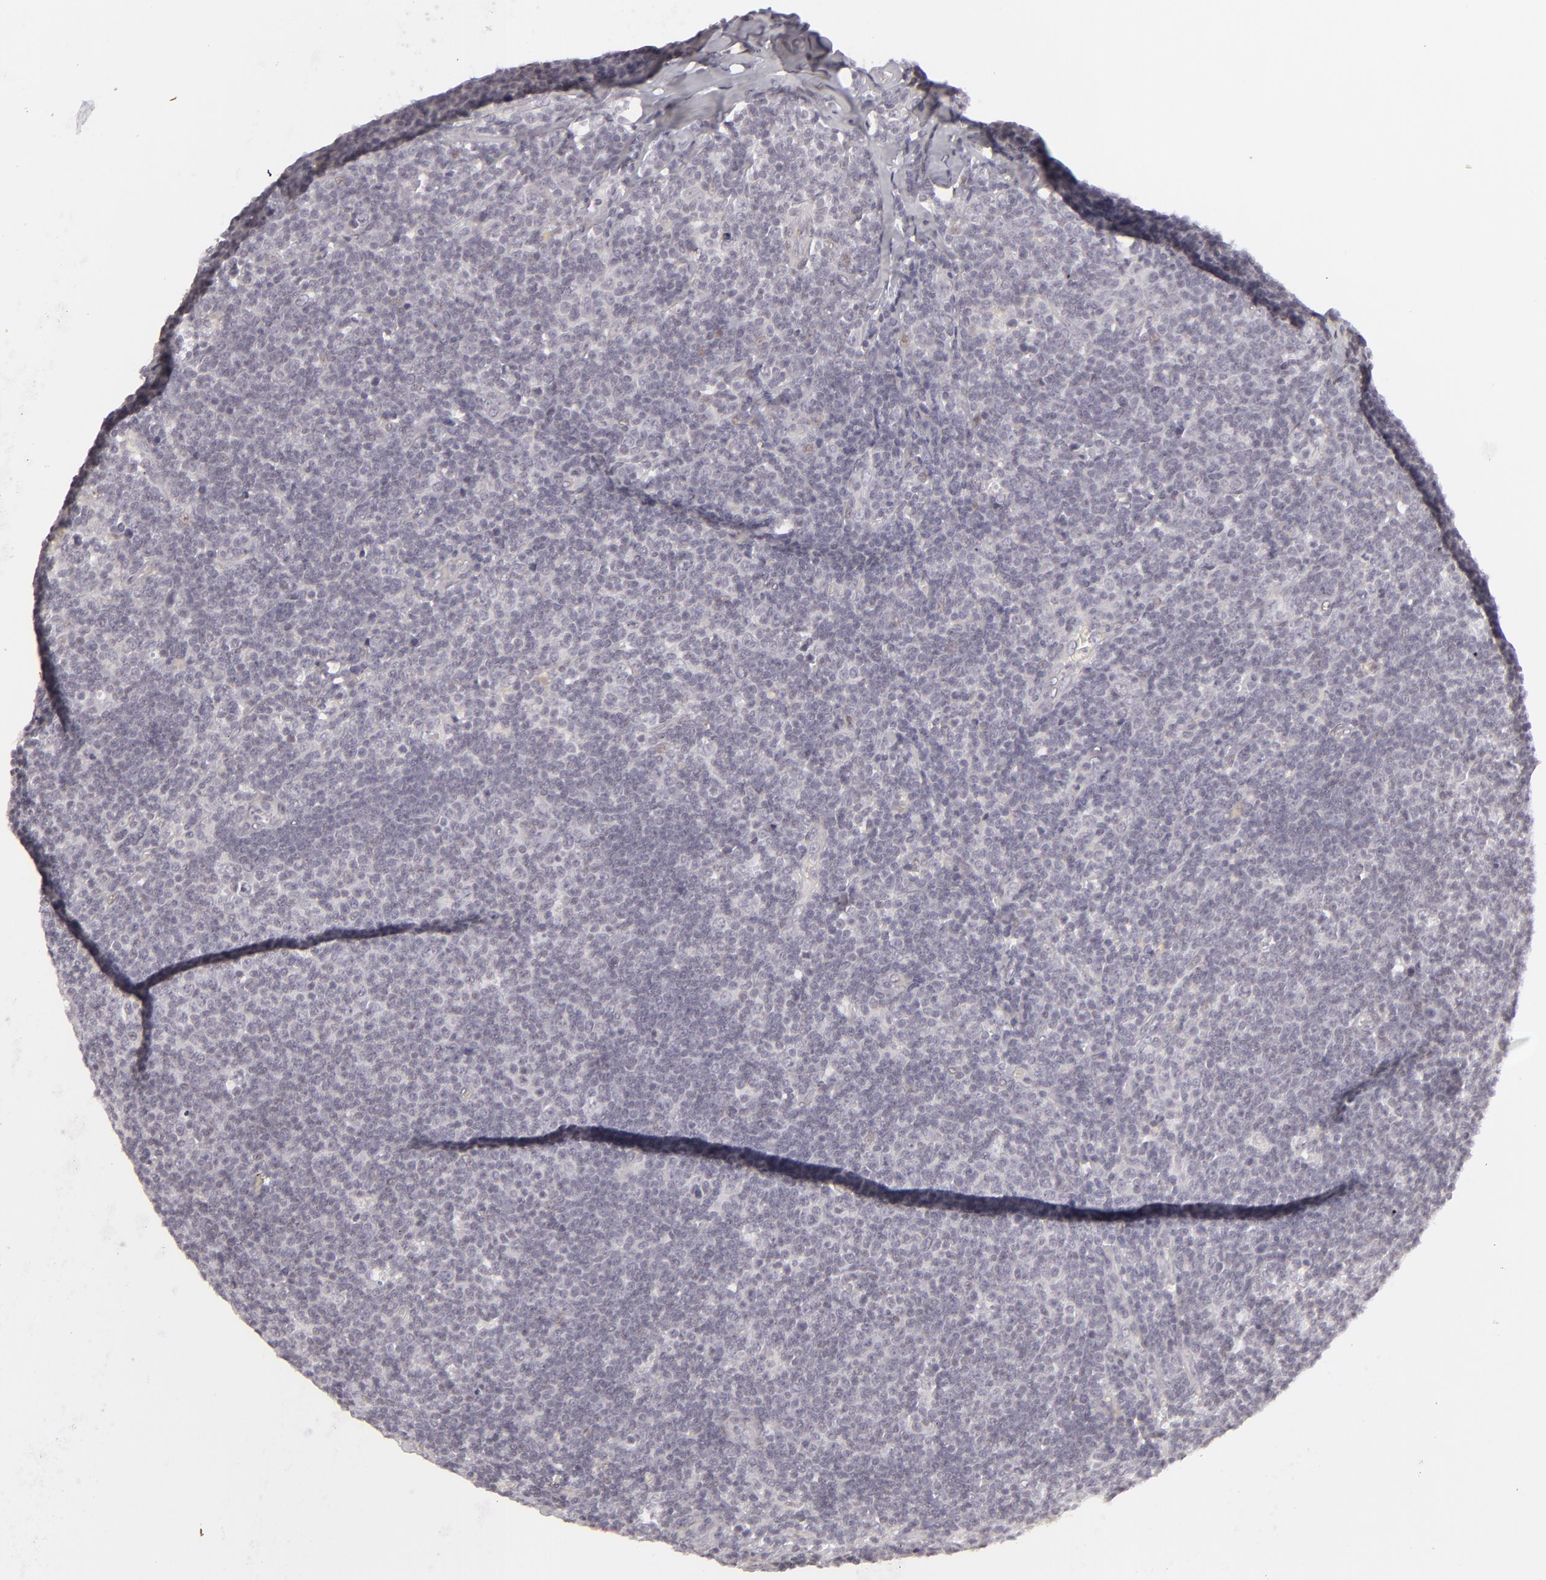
{"staining": {"intensity": "negative", "quantity": "none", "location": "none"}, "tissue": "lymphoma", "cell_type": "Tumor cells", "image_type": "cancer", "snomed": [{"axis": "morphology", "description": "Malignant lymphoma, non-Hodgkin's type, Low grade"}, {"axis": "topography", "description": "Lymph node"}], "caption": "Tumor cells are negative for brown protein staining in lymphoma.", "gene": "SIX1", "patient": {"sex": "male", "age": 74}}